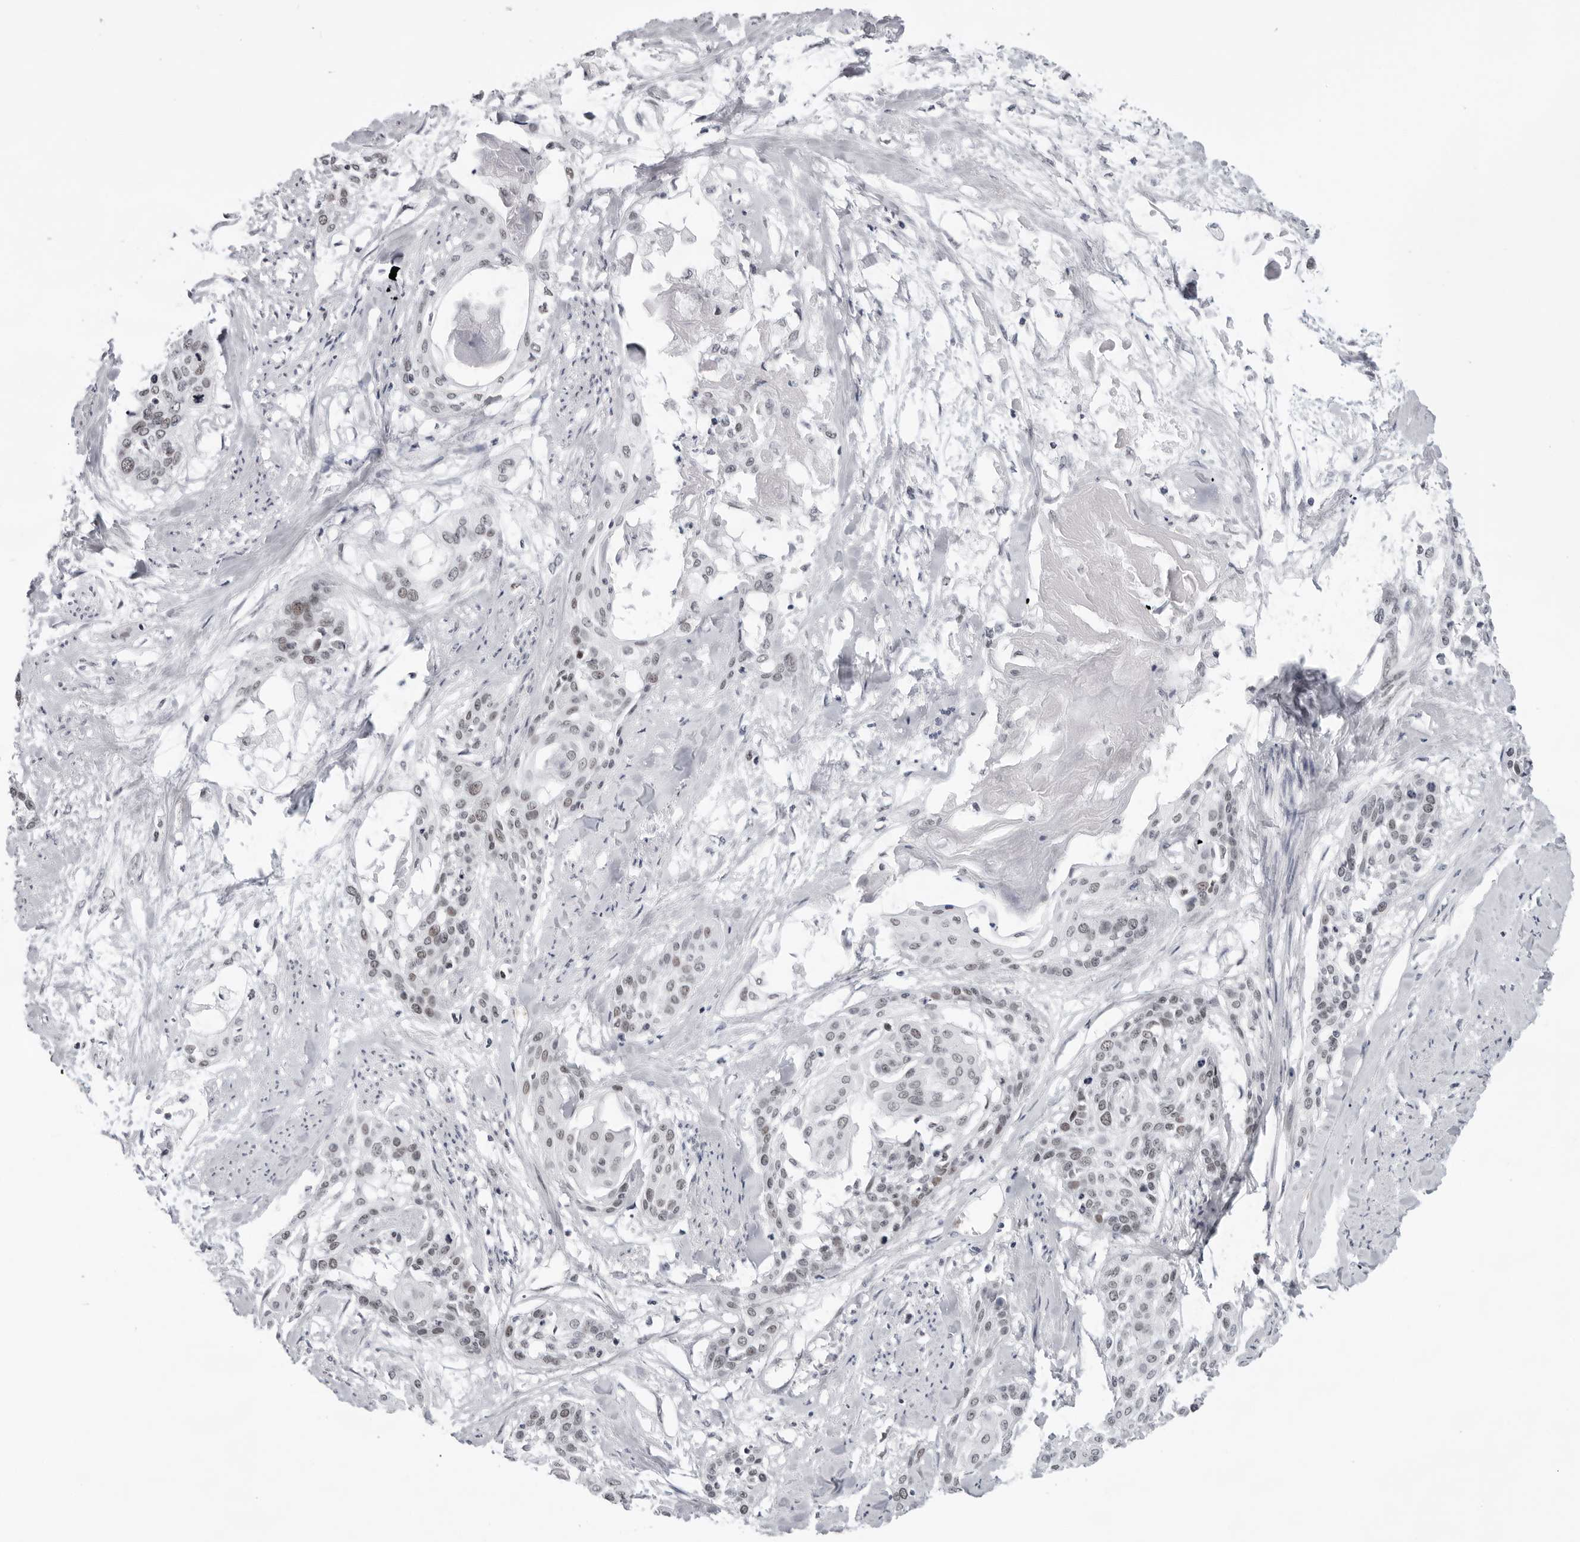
{"staining": {"intensity": "weak", "quantity": "25%-75%", "location": "nuclear"}, "tissue": "cervical cancer", "cell_type": "Tumor cells", "image_type": "cancer", "snomed": [{"axis": "morphology", "description": "Squamous cell carcinoma, NOS"}, {"axis": "topography", "description": "Cervix"}], "caption": "Immunohistochemical staining of cervical cancer (squamous cell carcinoma) exhibits weak nuclear protein staining in about 25%-75% of tumor cells.", "gene": "USP1", "patient": {"sex": "female", "age": 57}}